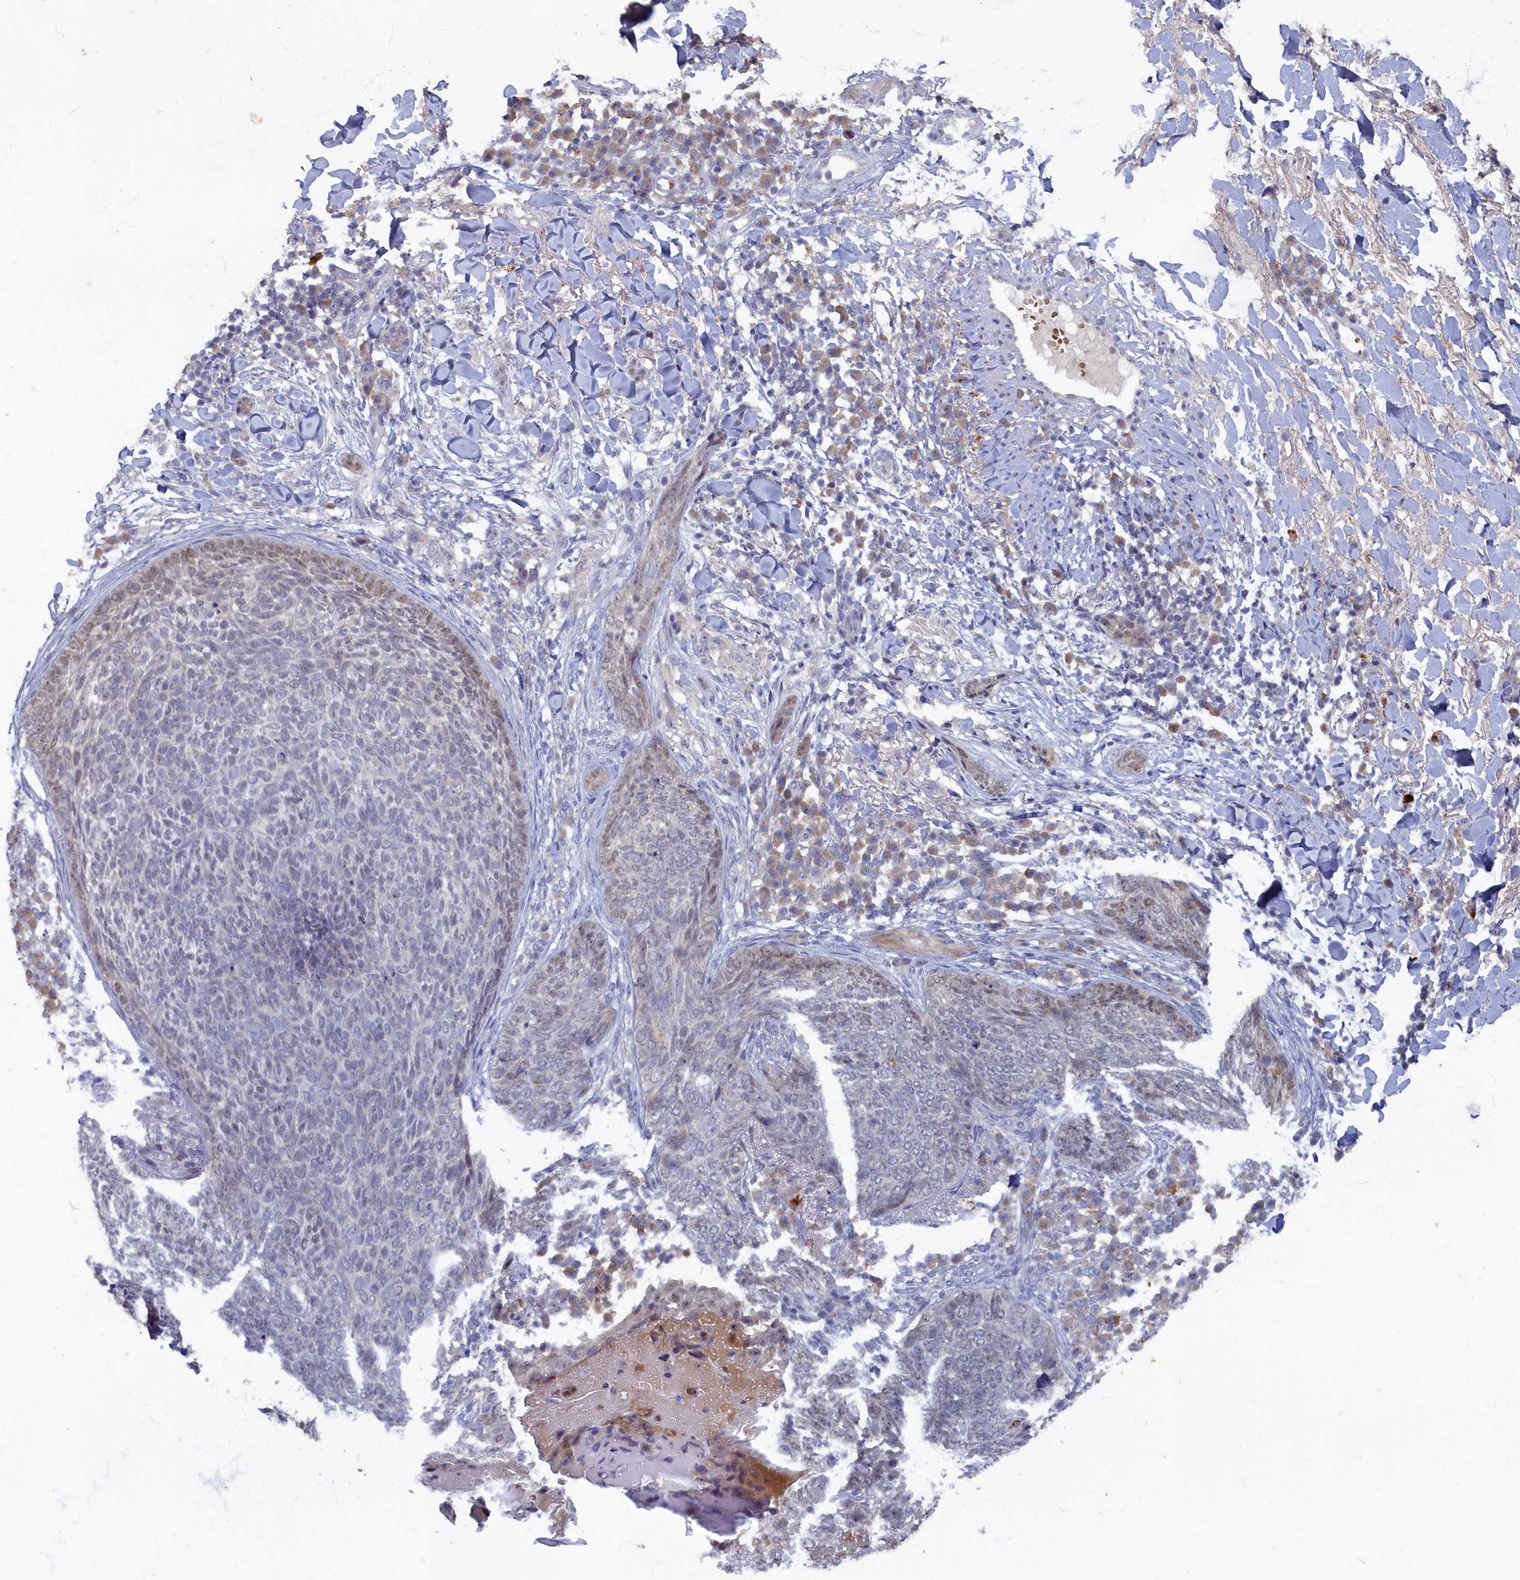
{"staining": {"intensity": "weak", "quantity": "<25%", "location": "nuclear"}, "tissue": "skin cancer", "cell_type": "Tumor cells", "image_type": "cancer", "snomed": [{"axis": "morphology", "description": "Basal cell carcinoma"}, {"axis": "topography", "description": "Skin"}], "caption": "This is an immunohistochemistry micrograph of skin basal cell carcinoma. There is no staining in tumor cells.", "gene": "HUNK", "patient": {"sex": "male", "age": 85}}